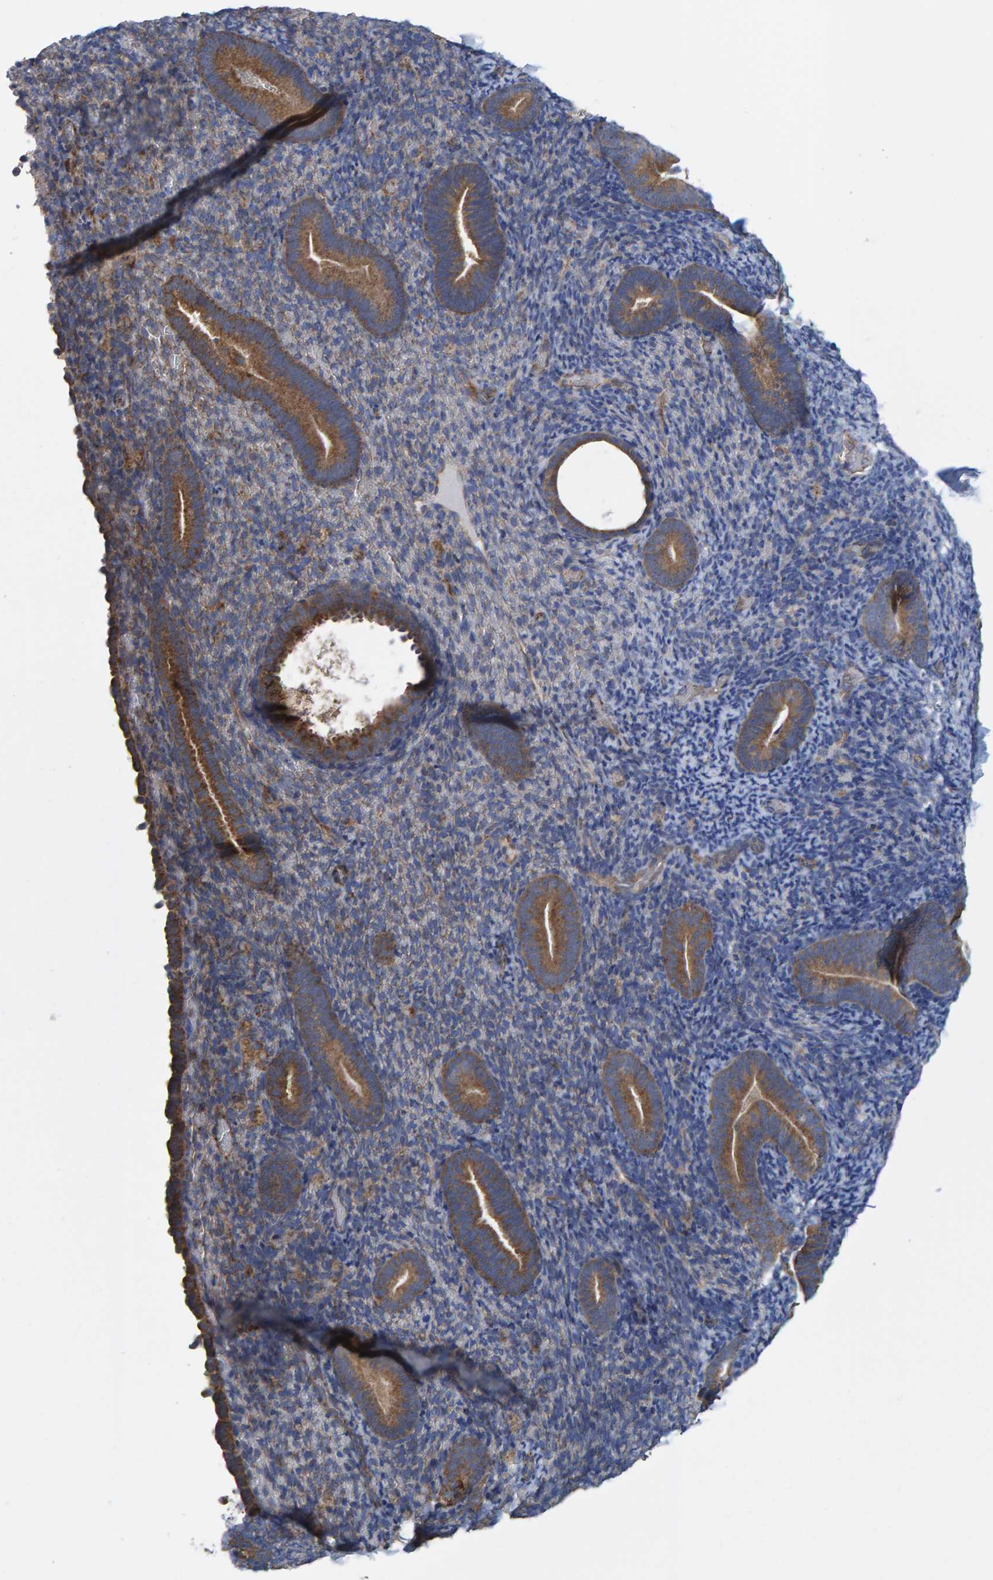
{"staining": {"intensity": "weak", "quantity": "25%-75%", "location": "cytoplasmic/membranous"}, "tissue": "endometrium", "cell_type": "Cells in endometrial stroma", "image_type": "normal", "snomed": [{"axis": "morphology", "description": "Normal tissue, NOS"}, {"axis": "topography", "description": "Endometrium"}], "caption": "Protein analysis of normal endometrium shows weak cytoplasmic/membranous positivity in approximately 25%-75% of cells in endometrial stroma. (Brightfield microscopy of DAB IHC at high magnification).", "gene": "LRSAM1", "patient": {"sex": "female", "age": 51}}